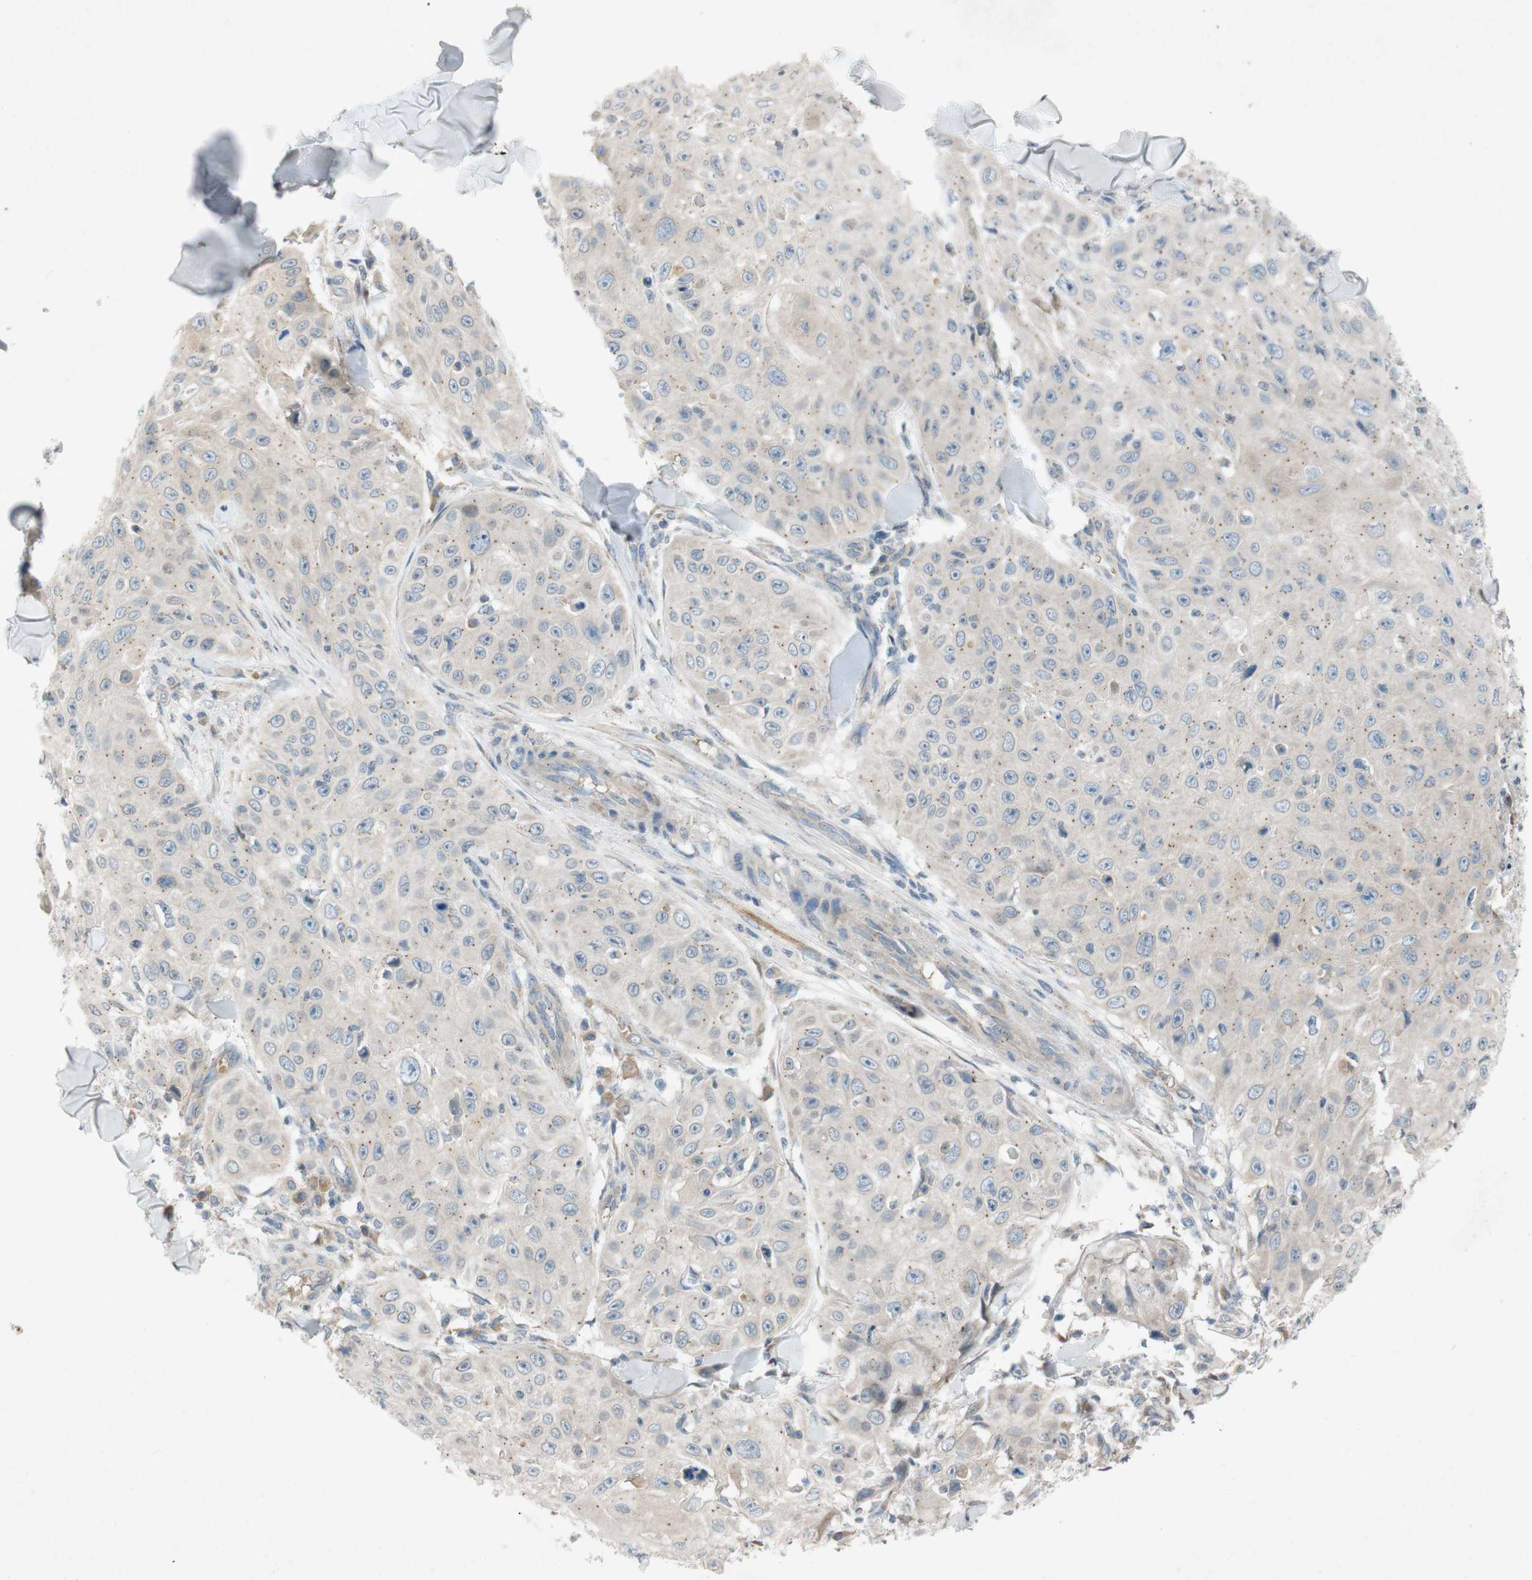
{"staining": {"intensity": "negative", "quantity": "none", "location": "none"}, "tissue": "skin cancer", "cell_type": "Tumor cells", "image_type": "cancer", "snomed": [{"axis": "morphology", "description": "Squamous cell carcinoma, NOS"}, {"axis": "topography", "description": "Skin"}], "caption": "The photomicrograph demonstrates no significant expression in tumor cells of skin squamous cell carcinoma.", "gene": "ADD2", "patient": {"sex": "male", "age": 86}}